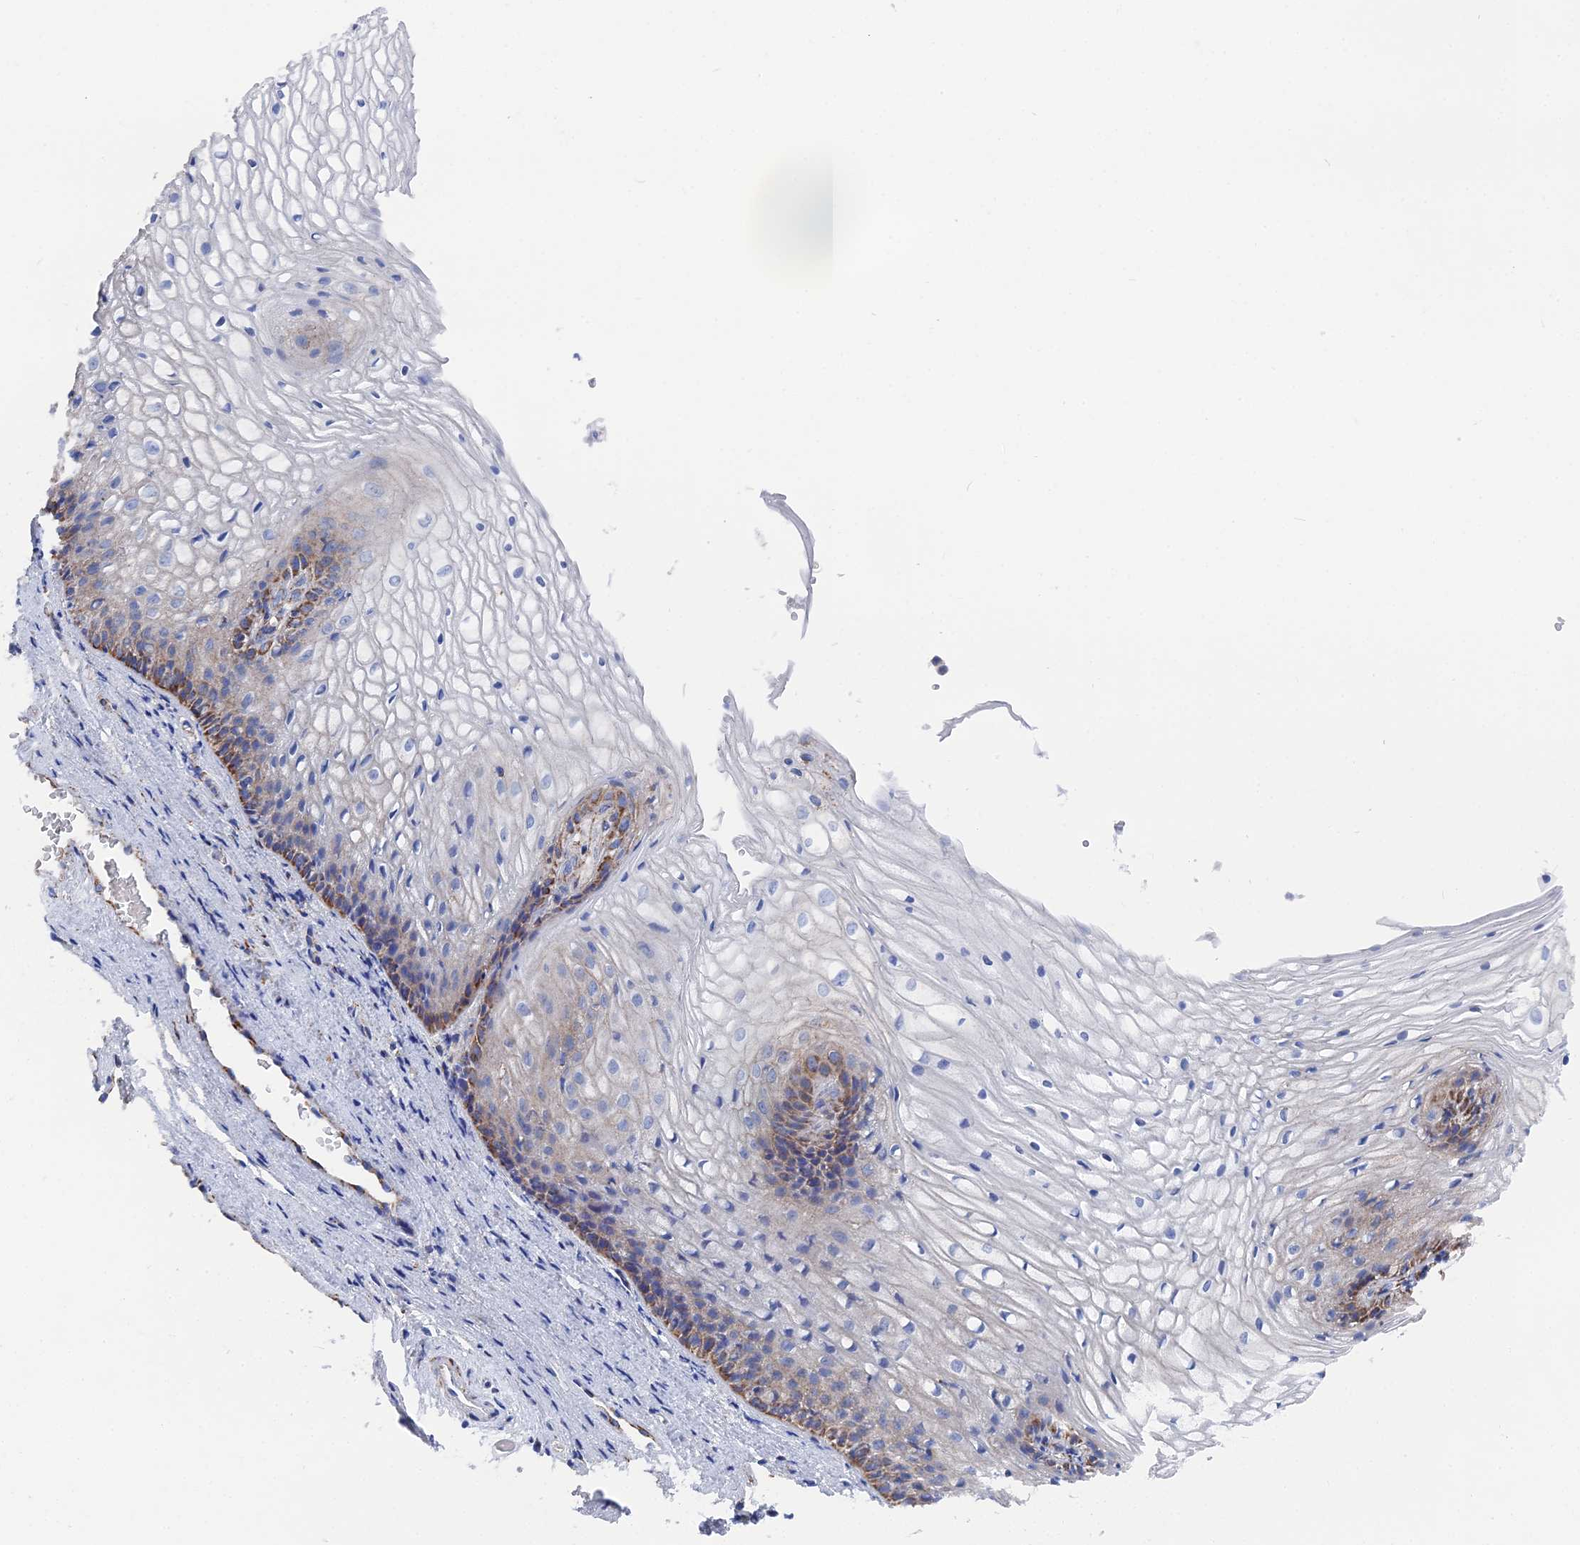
{"staining": {"intensity": "moderate", "quantity": "25%-75%", "location": "cytoplasmic/membranous"}, "tissue": "vagina", "cell_type": "Squamous epithelial cells", "image_type": "normal", "snomed": [{"axis": "morphology", "description": "Normal tissue, NOS"}, {"axis": "topography", "description": "Vagina"}], "caption": "DAB (3,3'-diaminobenzidine) immunohistochemical staining of normal vagina demonstrates moderate cytoplasmic/membranous protein expression in about 25%-75% of squamous epithelial cells.", "gene": "IFT80", "patient": {"sex": "female", "age": 34}}